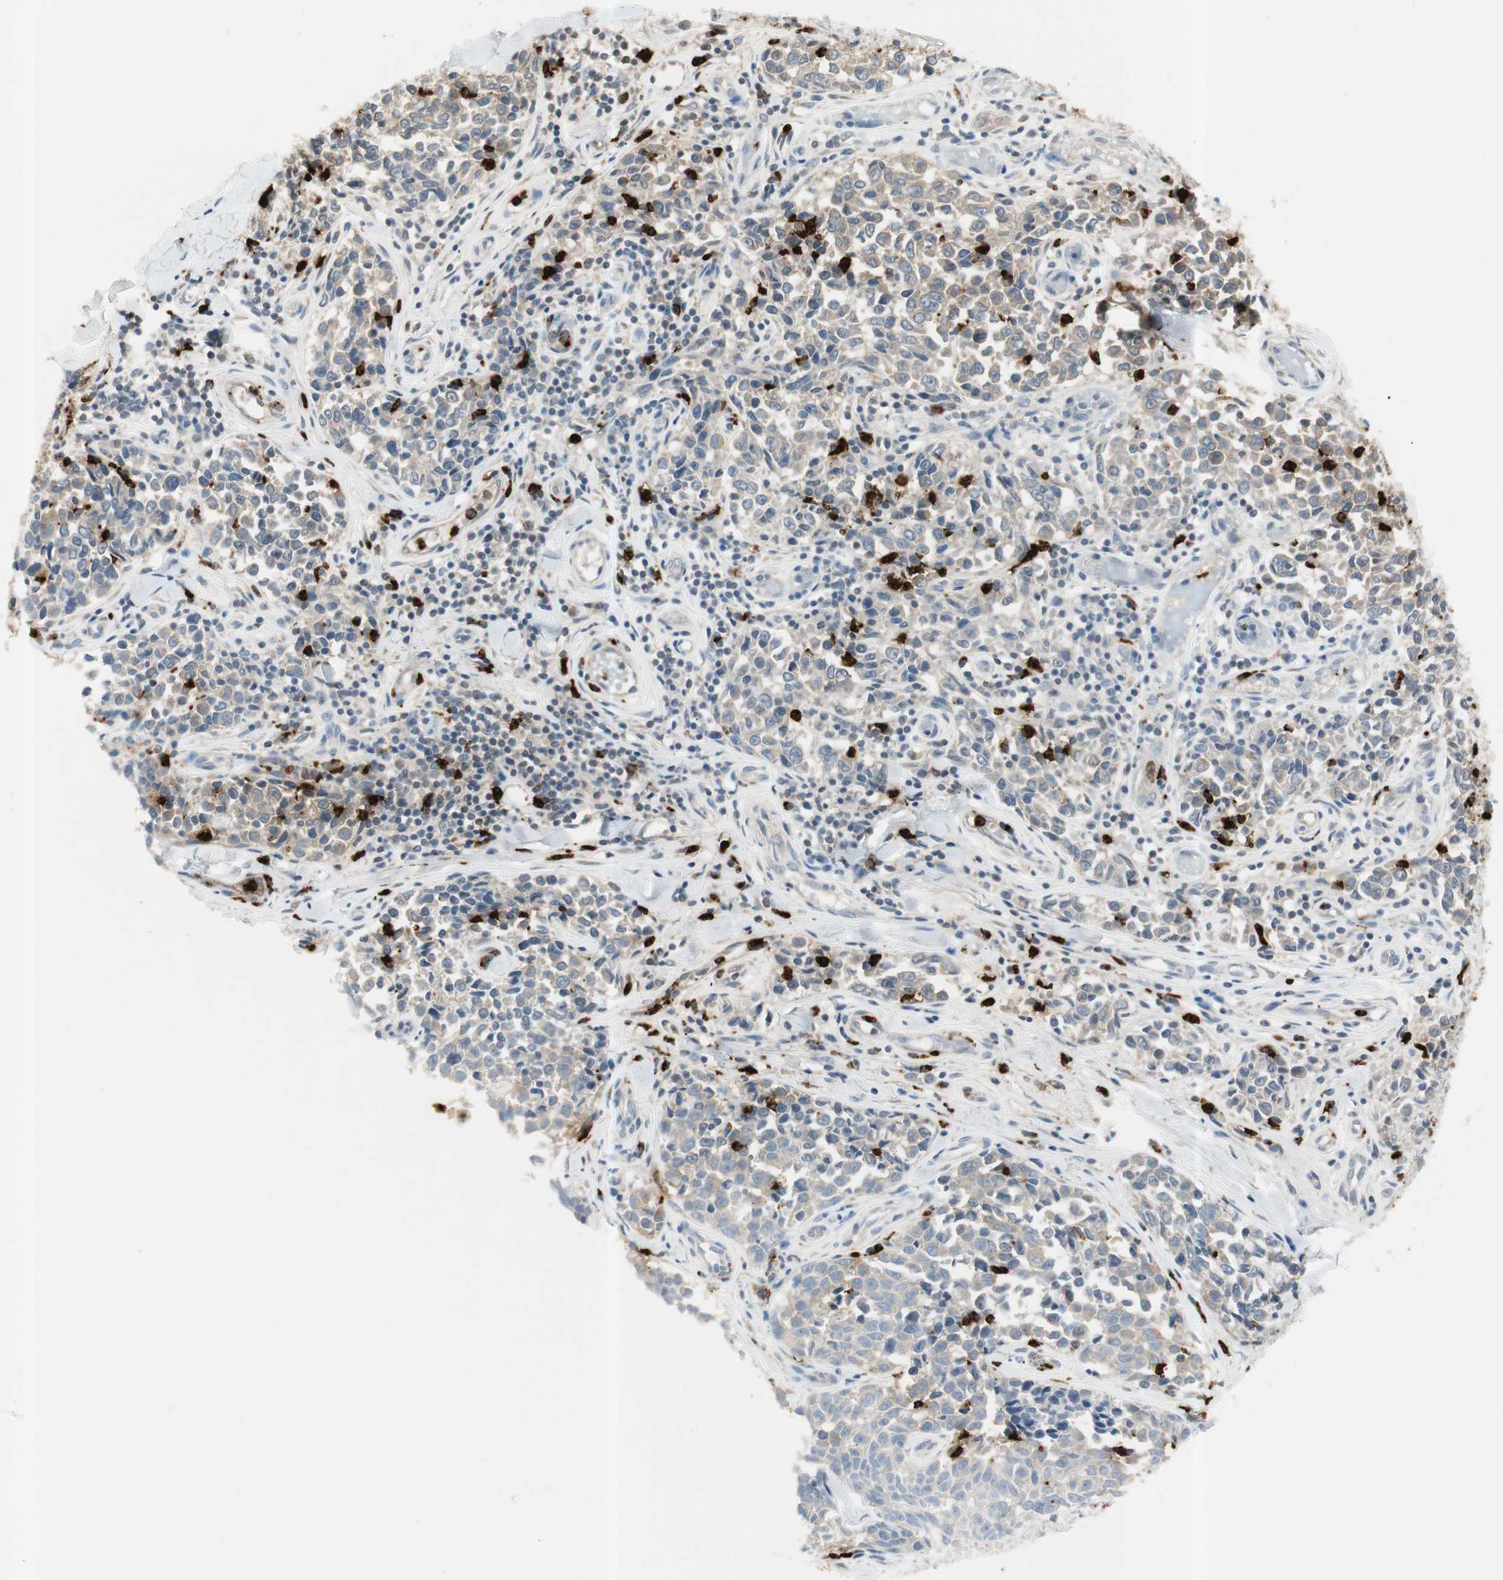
{"staining": {"intensity": "weak", "quantity": "25%-75%", "location": "cytoplasmic/membranous"}, "tissue": "melanoma", "cell_type": "Tumor cells", "image_type": "cancer", "snomed": [{"axis": "morphology", "description": "Malignant melanoma, NOS"}, {"axis": "topography", "description": "Skin"}], "caption": "Protein positivity by immunohistochemistry shows weak cytoplasmic/membranous expression in about 25%-75% of tumor cells in malignant melanoma.", "gene": "PRTN3", "patient": {"sex": "female", "age": 64}}